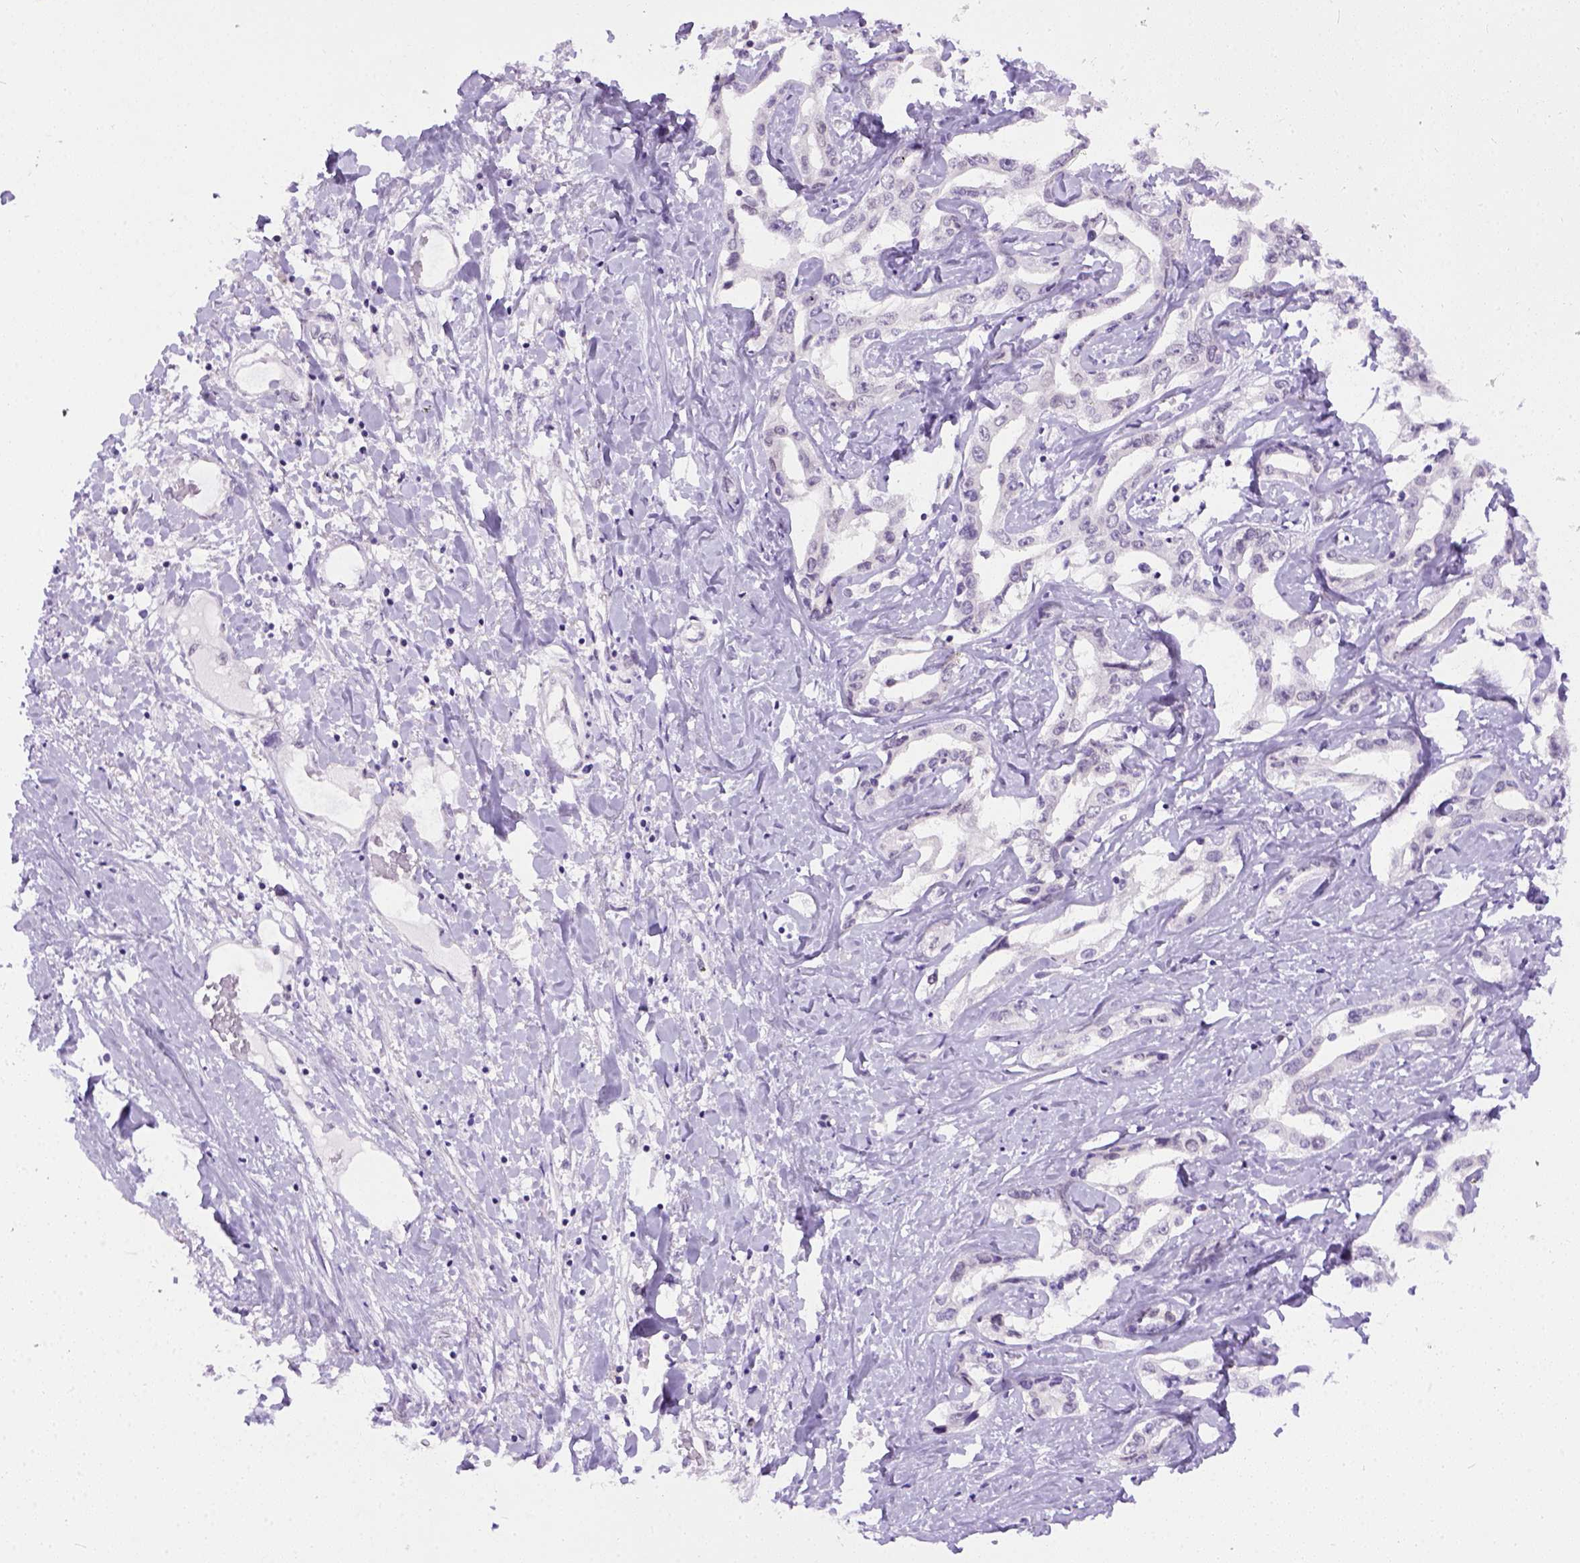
{"staining": {"intensity": "negative", "quantity": "none", "location": "none"}, "tissue": "liver cancer", "cell_type": "Tumor cells", "image_type": "cancer", "snomed": [{"axis": "morphology", "description": "Cholangiocarcinoma"}, {"axis": "topography", "description": "Liver"}], "caption": "Histopathology image shows no significant protein staining in tumor cells of liver cholangiocarcinoma.", "gene": "FAM184B", "patient": {"sex": "male", "age": 59}}